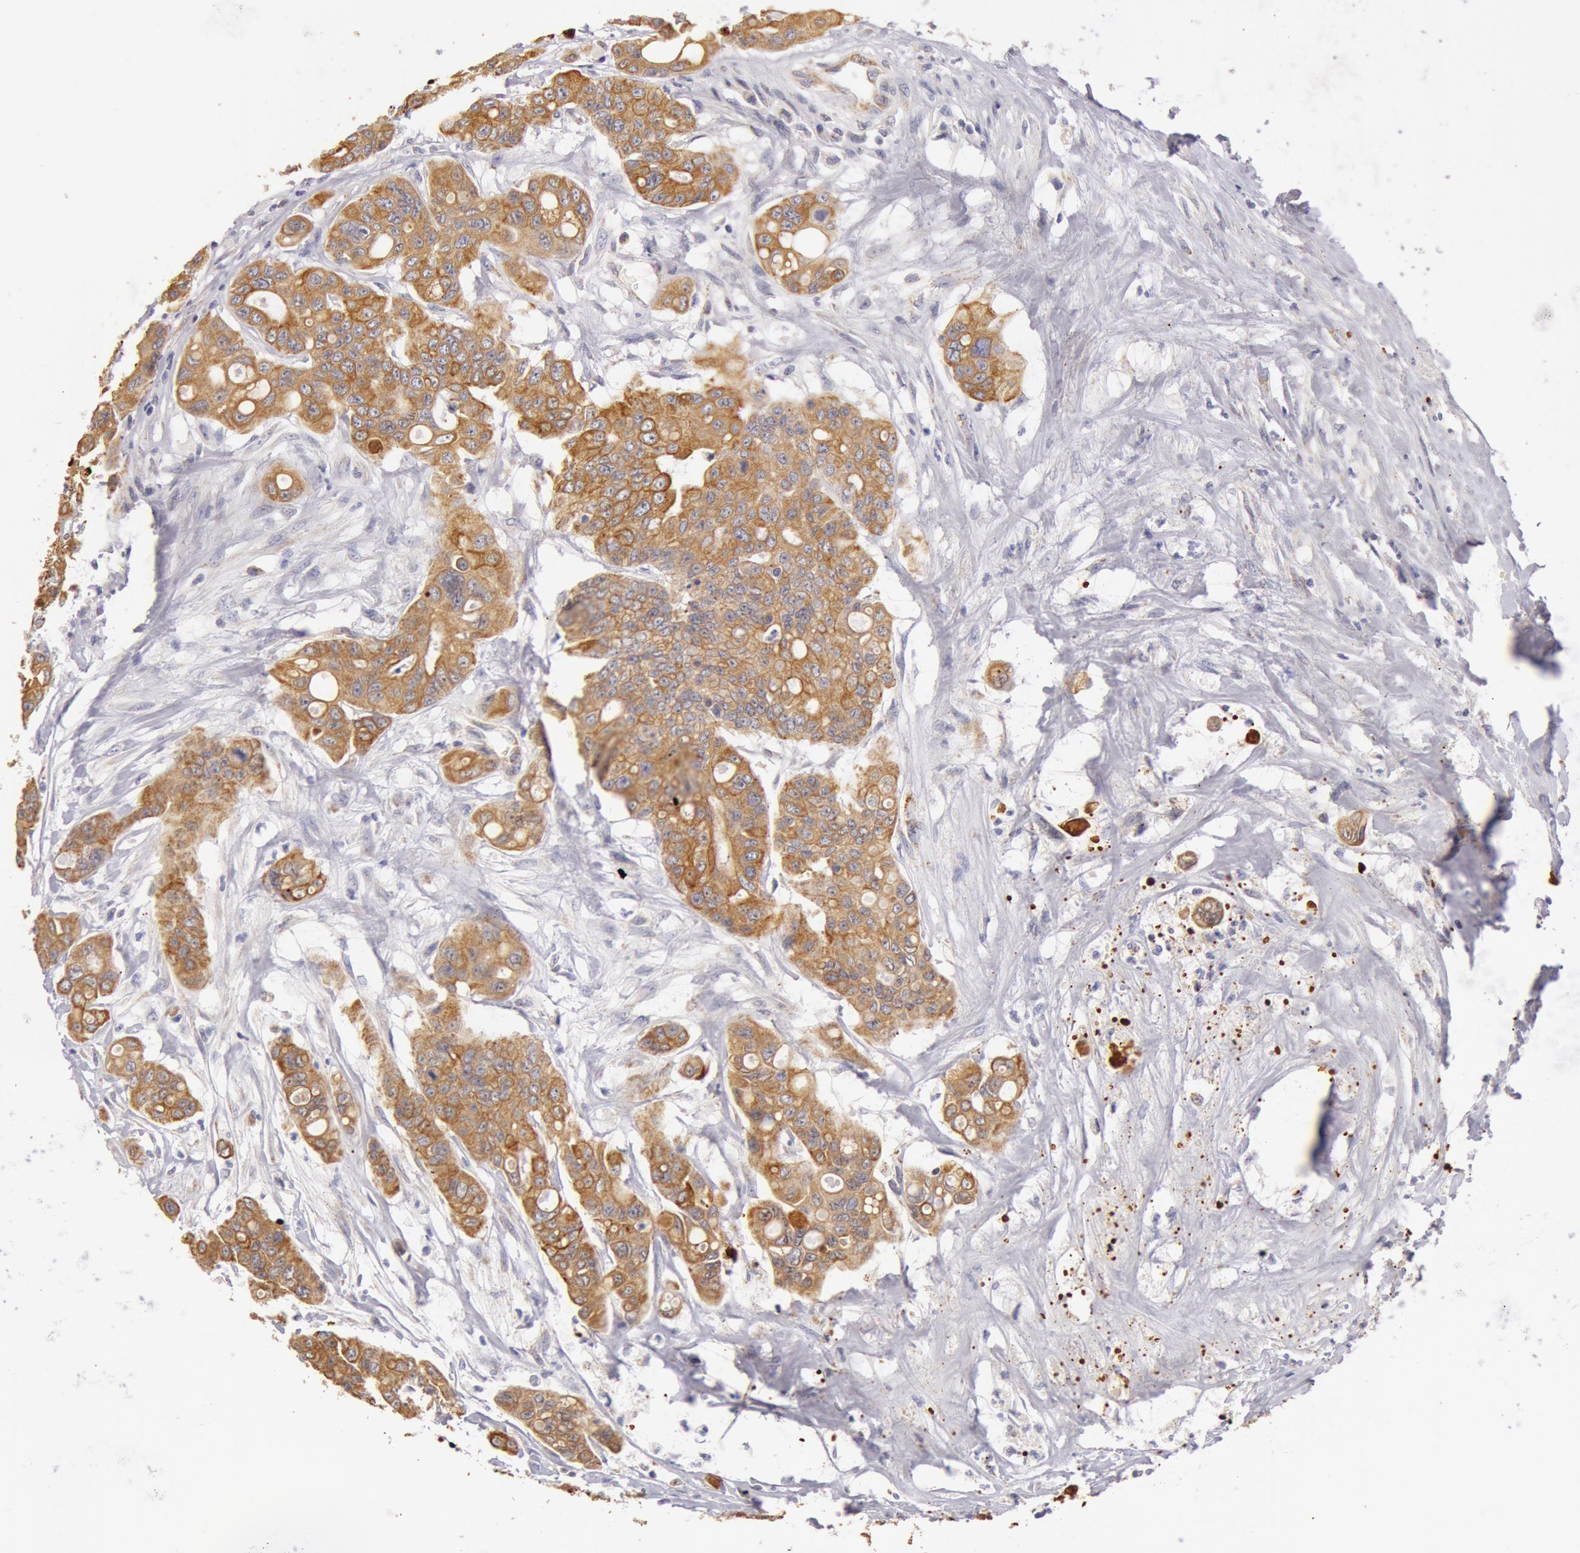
{"staining": {"intensity": "moderate", "quantity": ">75%", "location": "cytoplasmic/membranous"}, "tissue": "colorectal cancer", "cell_type": "Tumor cells", "image_type": "cancer", "snomed": [{"axis": "morphology", "description": "Adenocarcinoma, NOS"}, {"axis": "topography", "description": "Colon"}], "caption": "Protein staining reveals moderate cytoplasmic/membranous staining in about >75% of tumor cells in colorectal cancer.", "gene": "KRT18", "patient": {"sex": "female", "age": 70}}